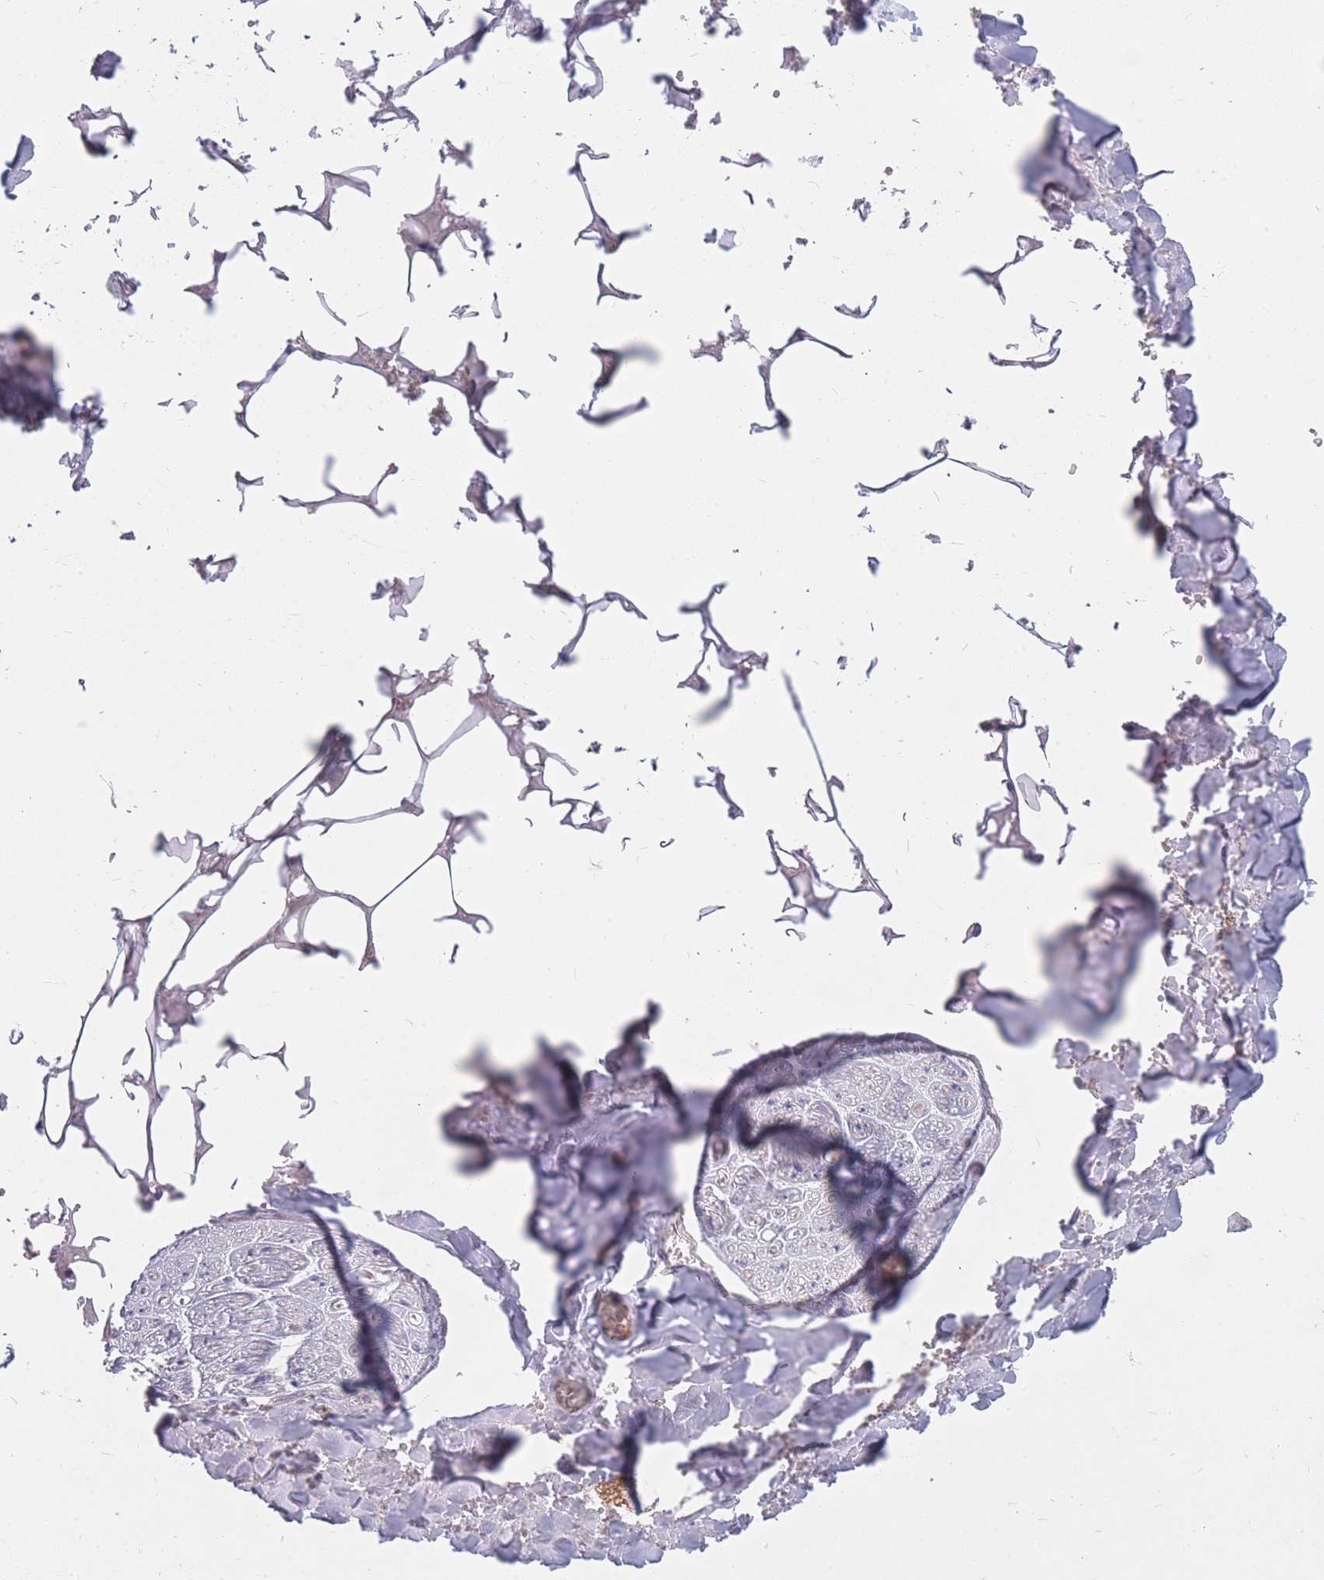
{"staining": {"intensity": "negative", "quantity": "none", "location": "none"}, "tissue": "adipose tissue", "cell_type": "Adipocytes", "image_type": "normal", "snomed": [{"axis": "morphology", "description": "Normal tissue, NOS"}, {"axis": "topography", "description": "Salivary gland"}, {"axis": "topography", "description": "Peripheral nerve tissue"}], "caption": "IHC micrograph of normal adipose tissue: human adipose tissue stained with DAB reveals no significant protein staining in adipocytes. The staining was performed using DAB (3,3'-diaminobenzidine) to visualize the protein expression in brown, while the nuclei were stained in blue with hematoxylin (Magnification: 20x).", "gene": "GGA1", "patient": {"sex": "male", "age": 38}}